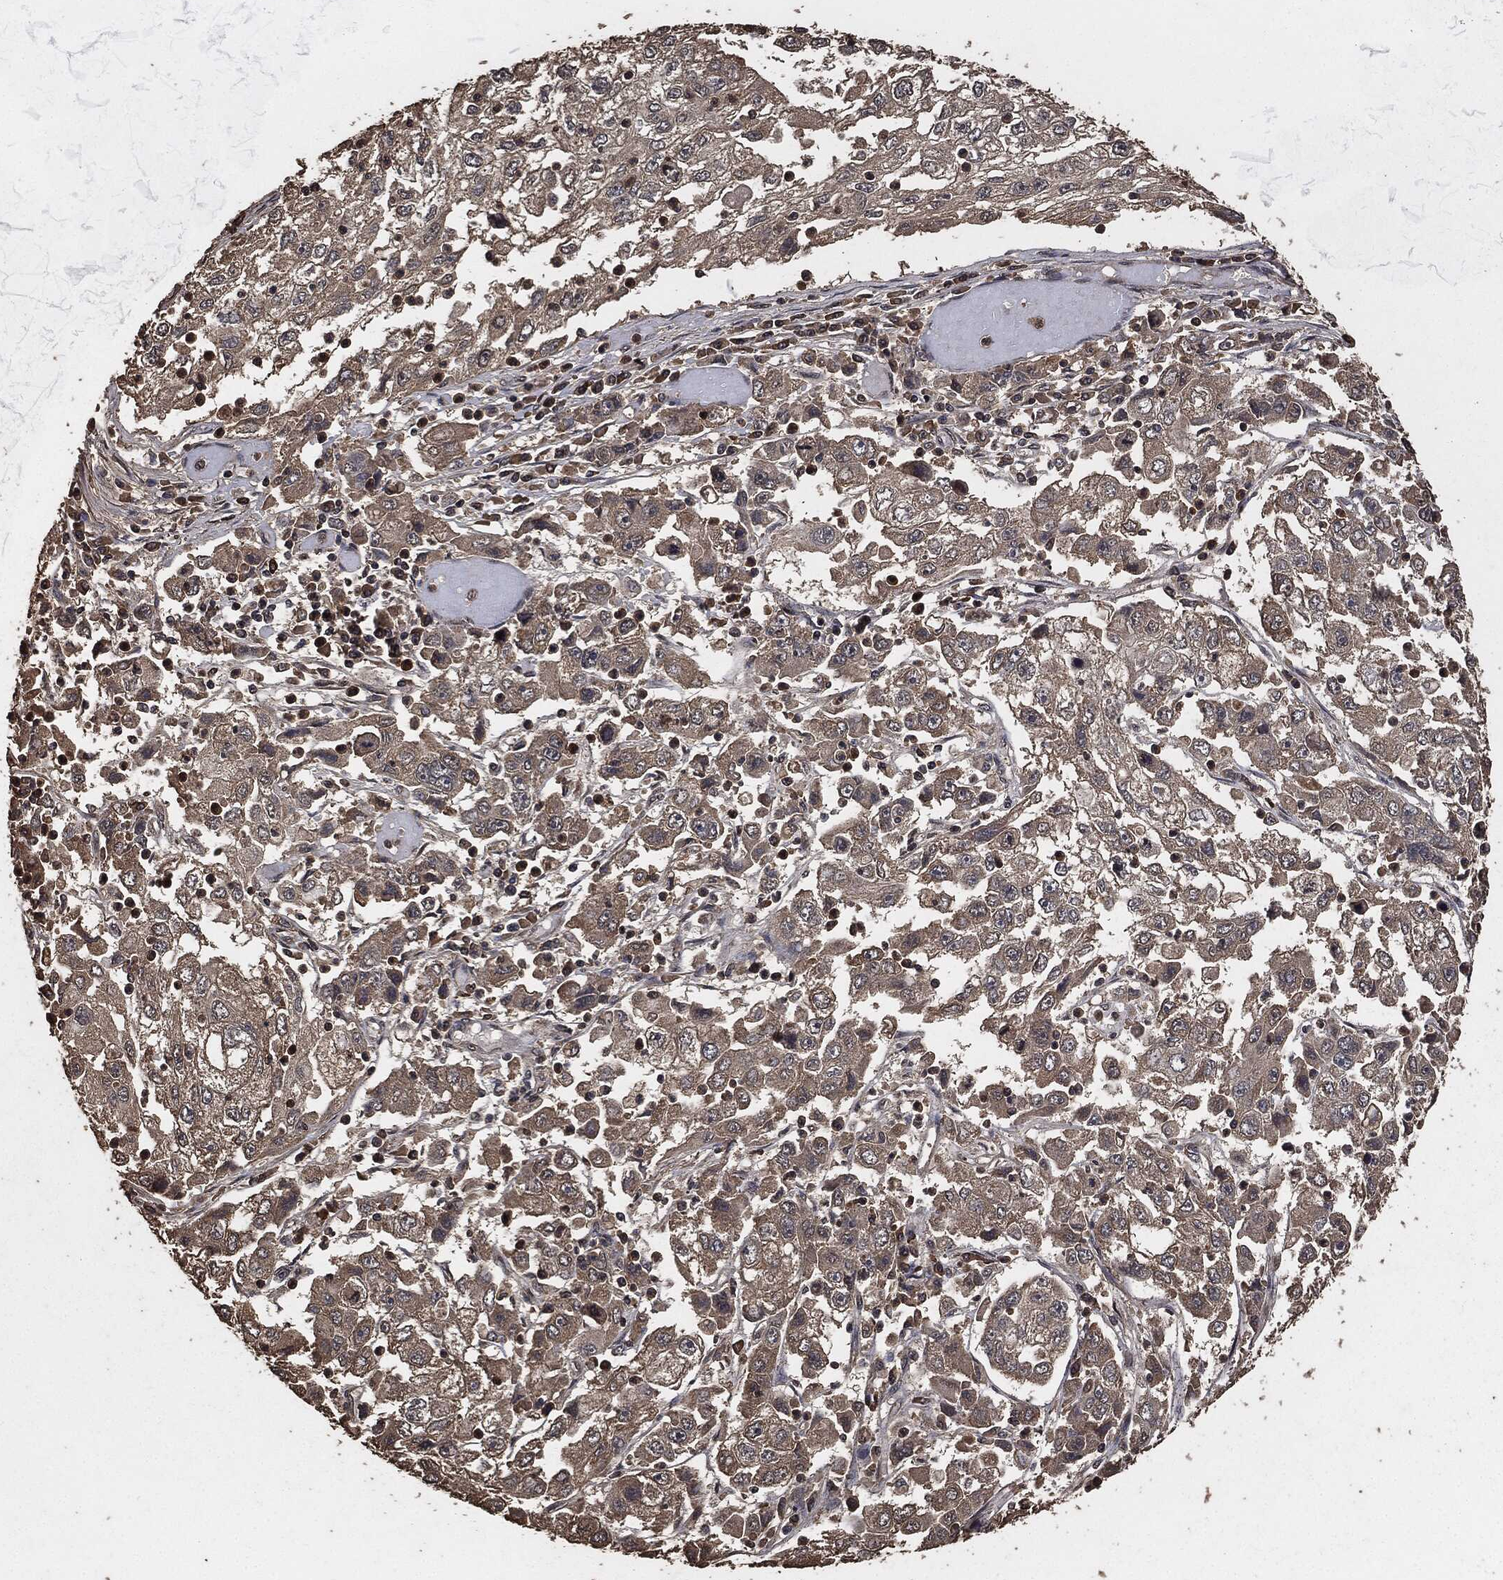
{"staining": {"intensity": "weak", "quantity": ">75%", "location": "cytoplasmic/membranous"}, "tissue": "cervical cancer", "cell_type": "Tumor cells", "image_type": "cancer", "snomed": [{"axis": "morphology", "description": "Squamous cell carcinoma, NOS"}, {"axis": "topography", "description": "Cervix"}], "caption": "Cervical cancer stained with DAB (3,3'-diaminobenzidine) immunohistochemistry (IHC) displays low levels of weak cytoplasmic/membranous staining in about >75% of tumor cells. (IHC, brightfield microscopy, high magnification).", "gene": "AKT1S1", "patient": {"sex": "female", "age": 36}}